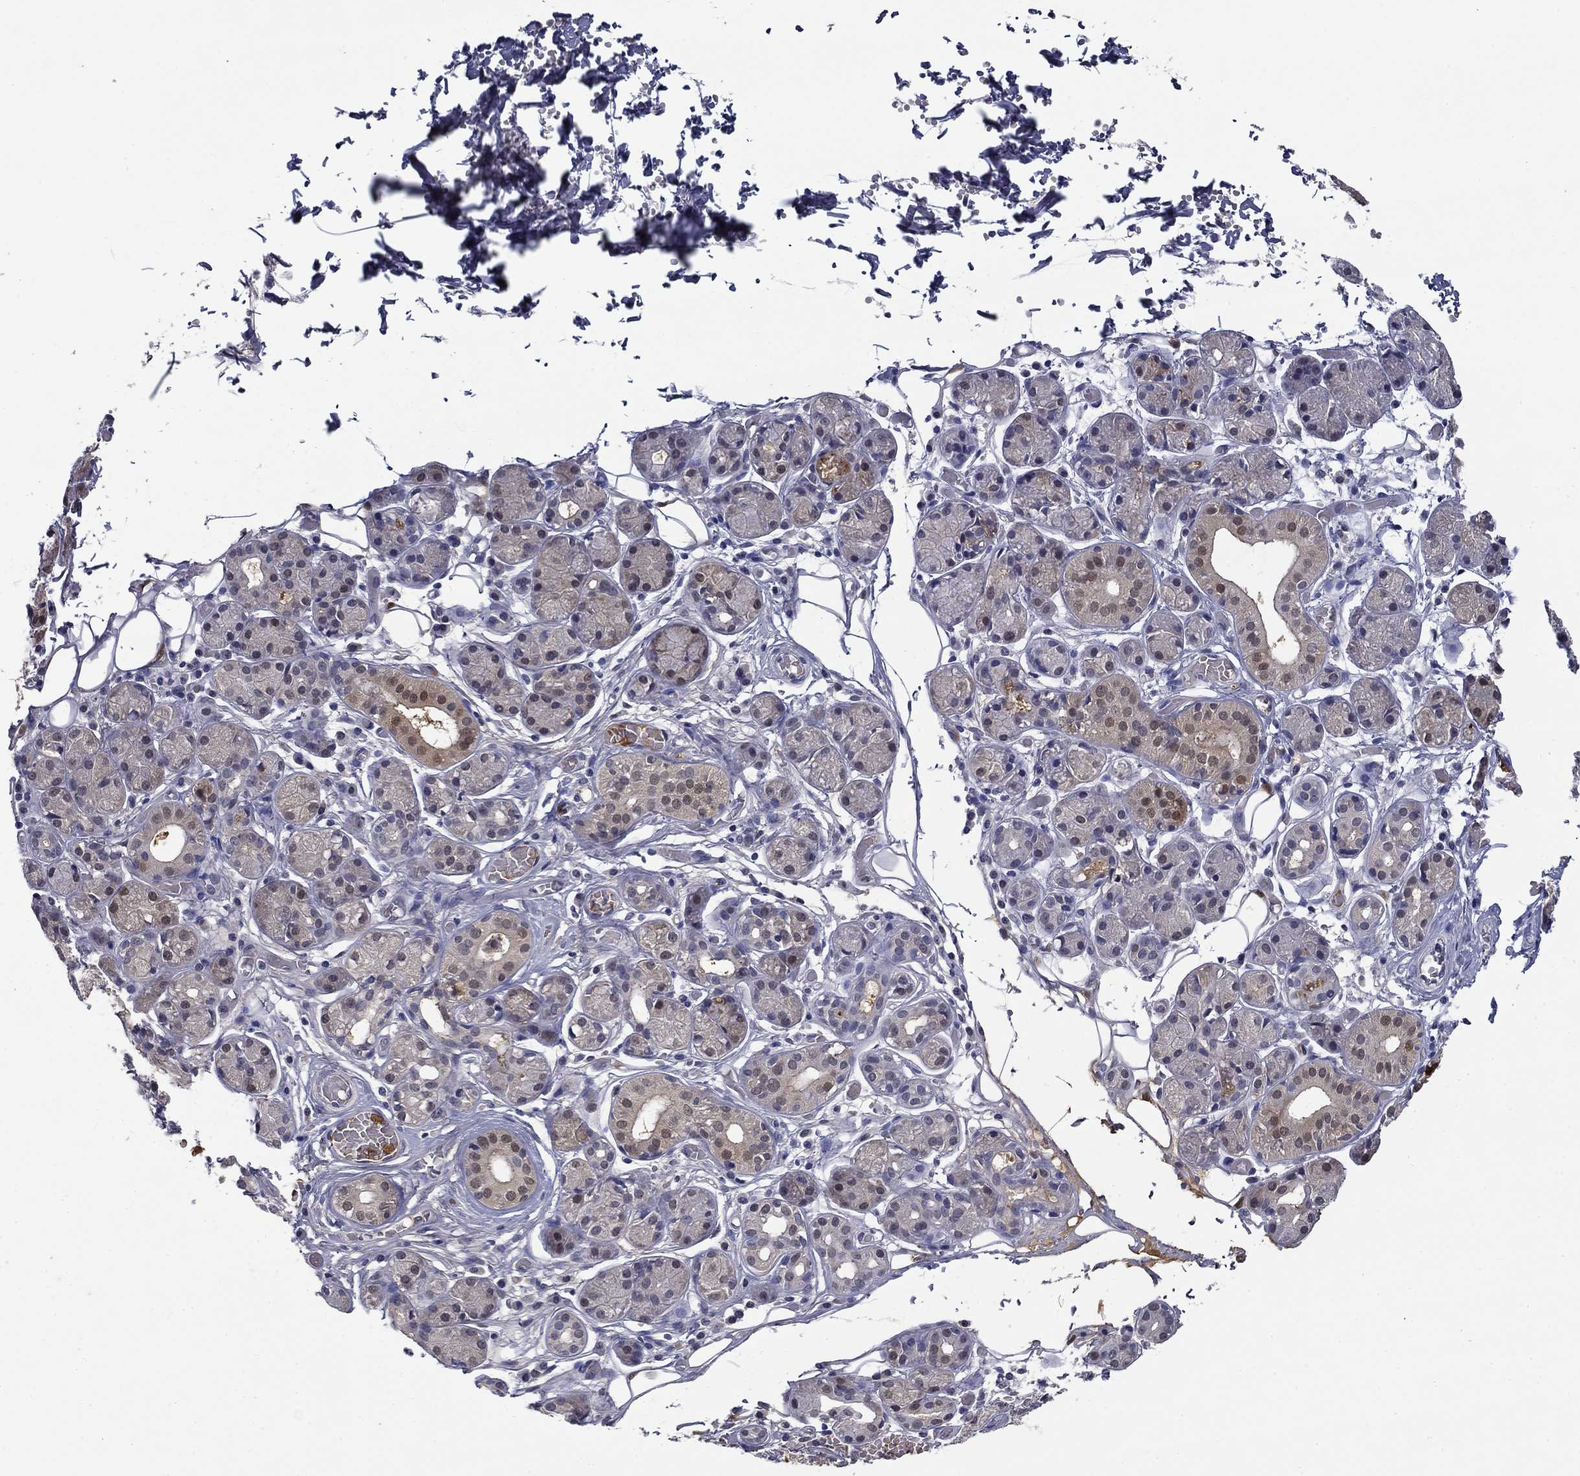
{"staining": {"intensity": "strong", "quantity": "<25%", "location": "cytoplasmic/membranous,nuclear"}, "tissue": "salivary gland", "cell_type": "Glandular cells", "image_type": "normal", "snomed": [{"axis": "morphology", "description": "Normal tissue, NOS"}, {"axis": "topography", "description": "Salivary gland"}, {"axis": "topography", "description": "Peripheral nerve tissue"}], "caption": "Normal salivary gland demonstrates strong cytoplasmic/membranous,nuclear staining in about <25% of glandular cells.", "gene": "DDTL", "patient": {"sex": "male", "age": 71}}